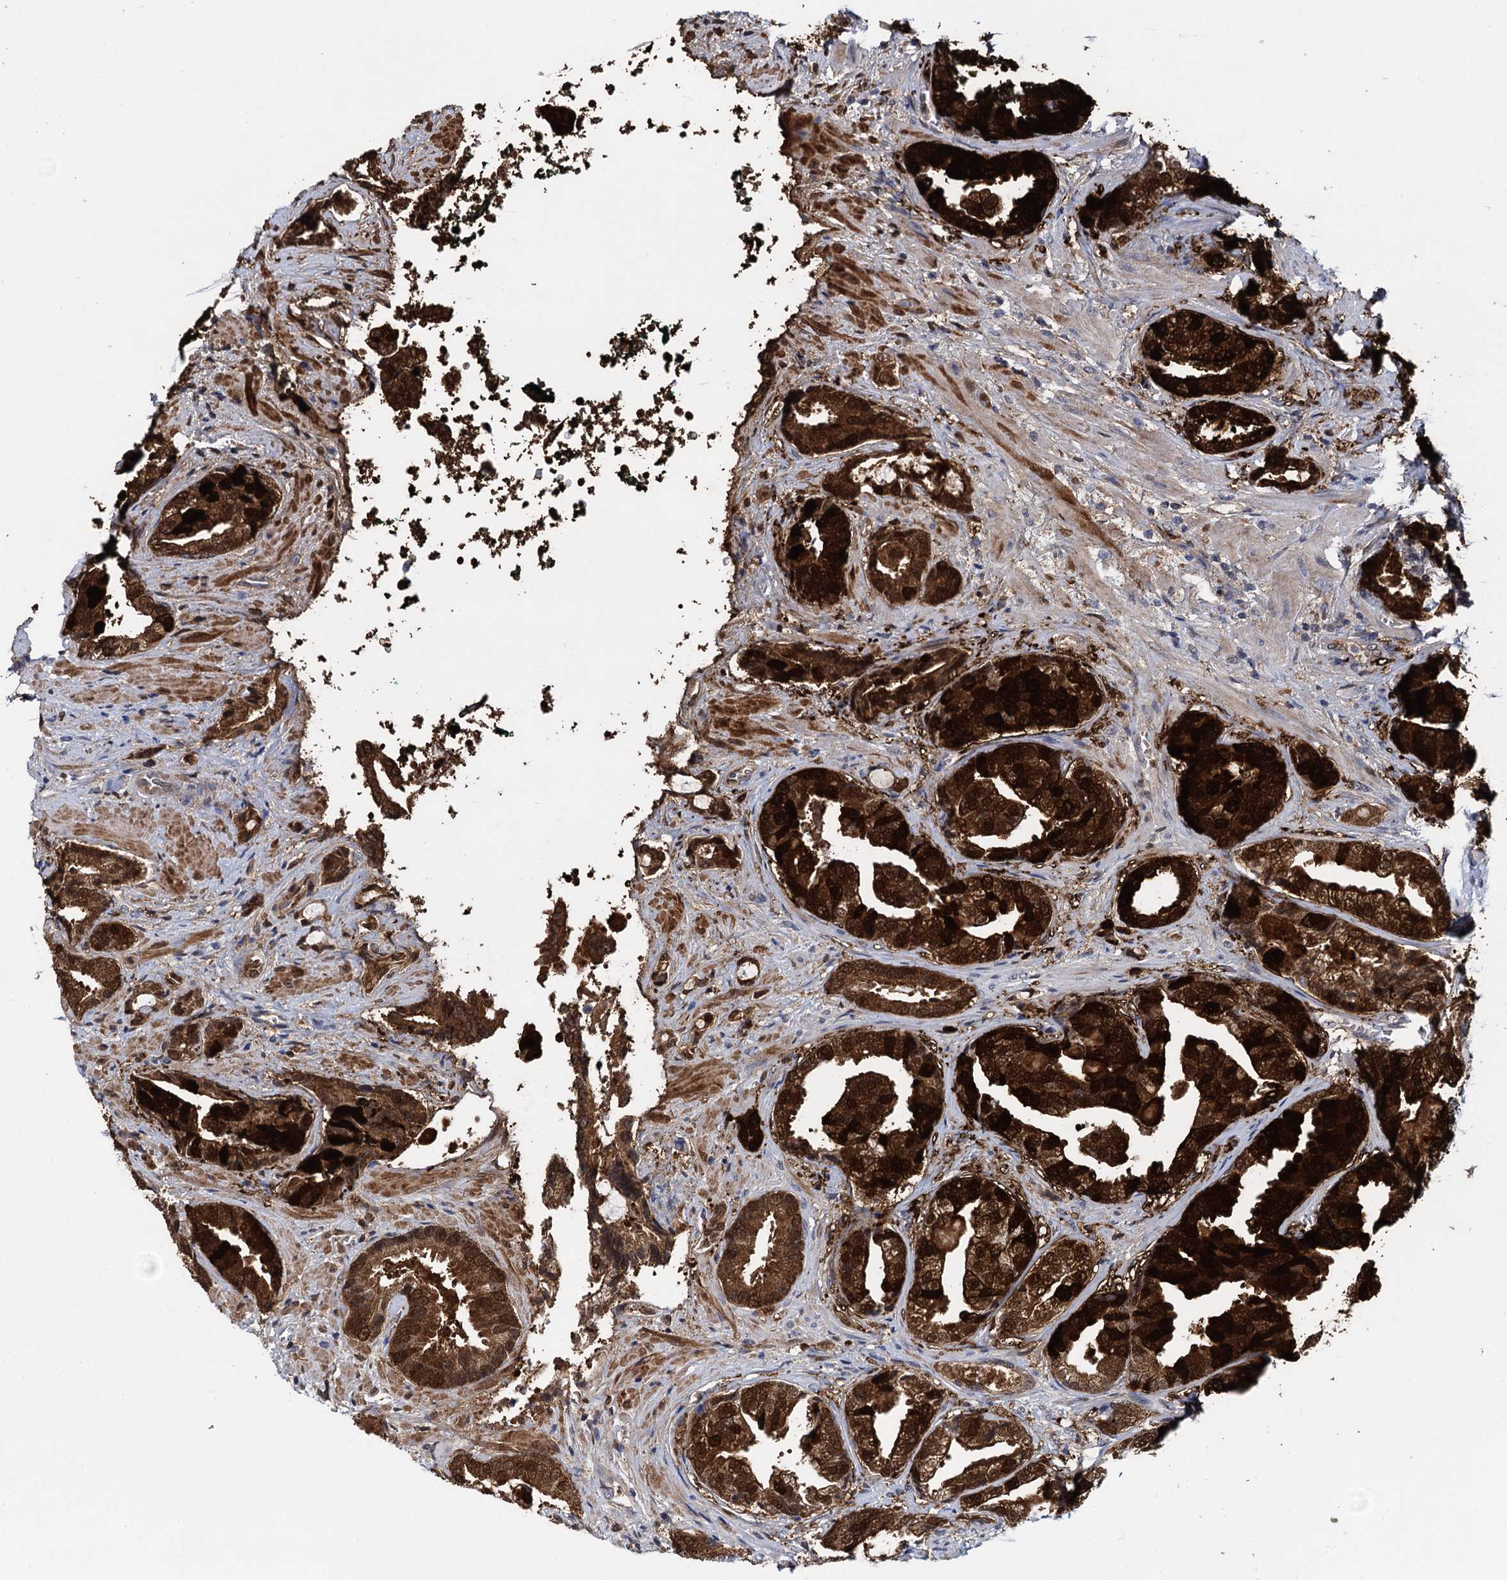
{"staining": {"intensity": "strong", "quantity": ">75%", "location": "cytoplasmic/membranous,nuclear"}, "tissue": "prostate cancer", "cell_type": "Tumor cells", "image_type": "cancer", "snomed": [{"axis": "morphology", "description": "Adenocarcinoma, High grade"}, {"axis": "topography", "description": "Prostate"}], "caption": "Immunohistochemical staining of human prostate cancer displays strong cytoplasmic/membranous and nuclear protein positivity in approximately >75% of tumor cells.", "gene": "GLO1", "patient": {"sex": "male", "age": 60}}